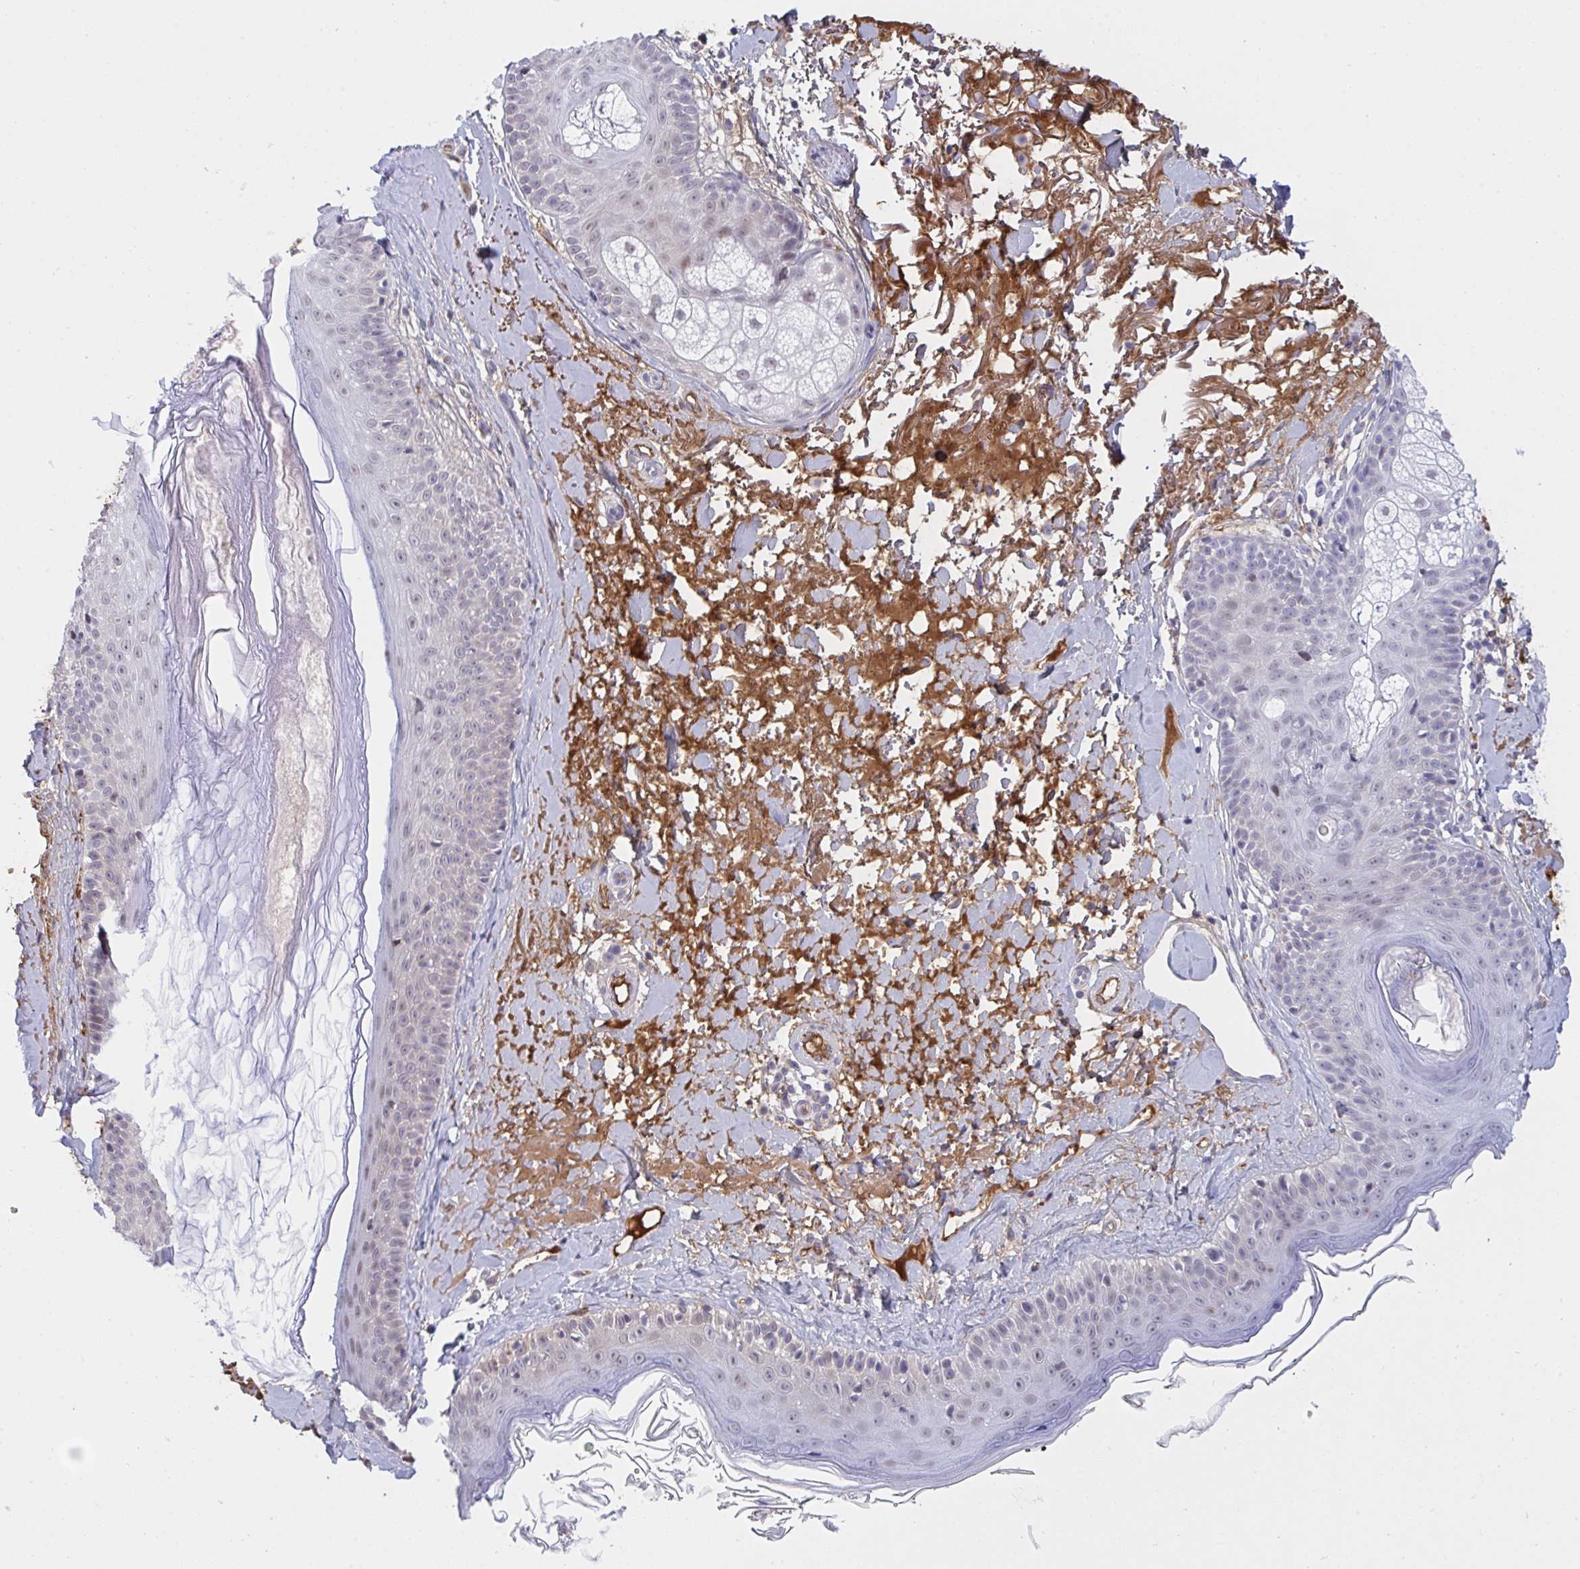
{"staining": {"intensity": "negative", "quantity": "none", "location": "none"}, "tissue": "skin", "cell_type": "Fibroblasts", "image_type": "normal", "snomed": [{"axis": "morphology", "description": "Normal tissue, NOS"}, {"axis": "topography", "description": "Skin"}], "caption": "Fibroblasts show no significant expression in unremarkable skin. The staining was performed using DAB to visualize the protein expression in brown, while the nuclei were stained in blue with hematoxylin (Magnification: 20x).", "gene": "DSCAML1", "patient": {"sex": "male", "age": 73}}